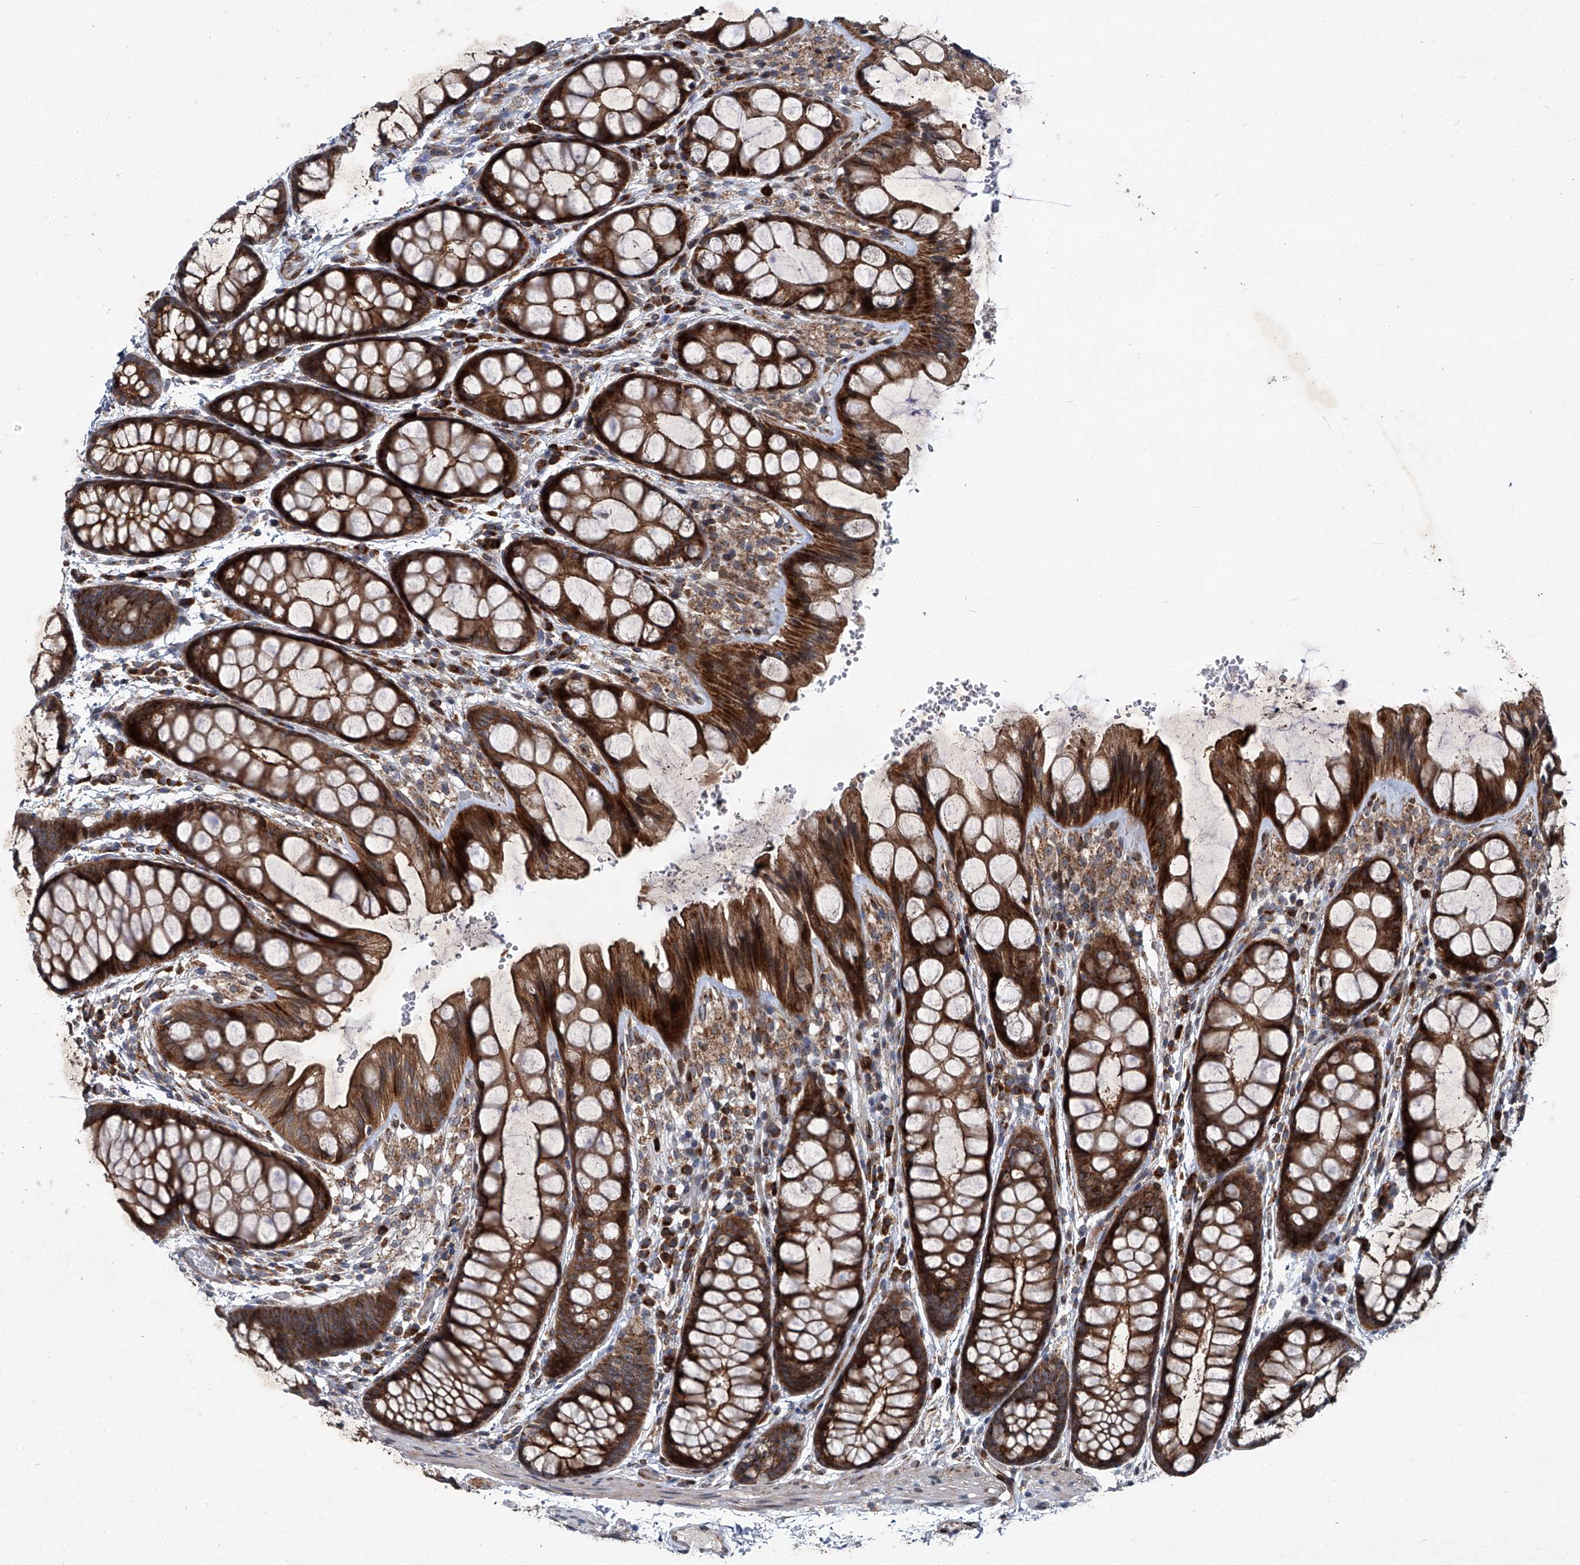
{"staining": {"intensity": "moderate", "quantity": ">75%", "location": "cytoplasmic/membranous"}, "tissue": "colon", "cell_type": "Endothelial cells", "image_type": "normal", "snomed": [{"axis": "morphology", "description": "Normal tissue, NOS"}, {"axis": "topography", "description": "Colon"}], "caption": "A brown stain highlights moderate cytoplasmic/membranous staining of a protein in endothelial cells of benign colon.", "gene": "GPR132", "patient": {"sex": "male", "age": 47}}